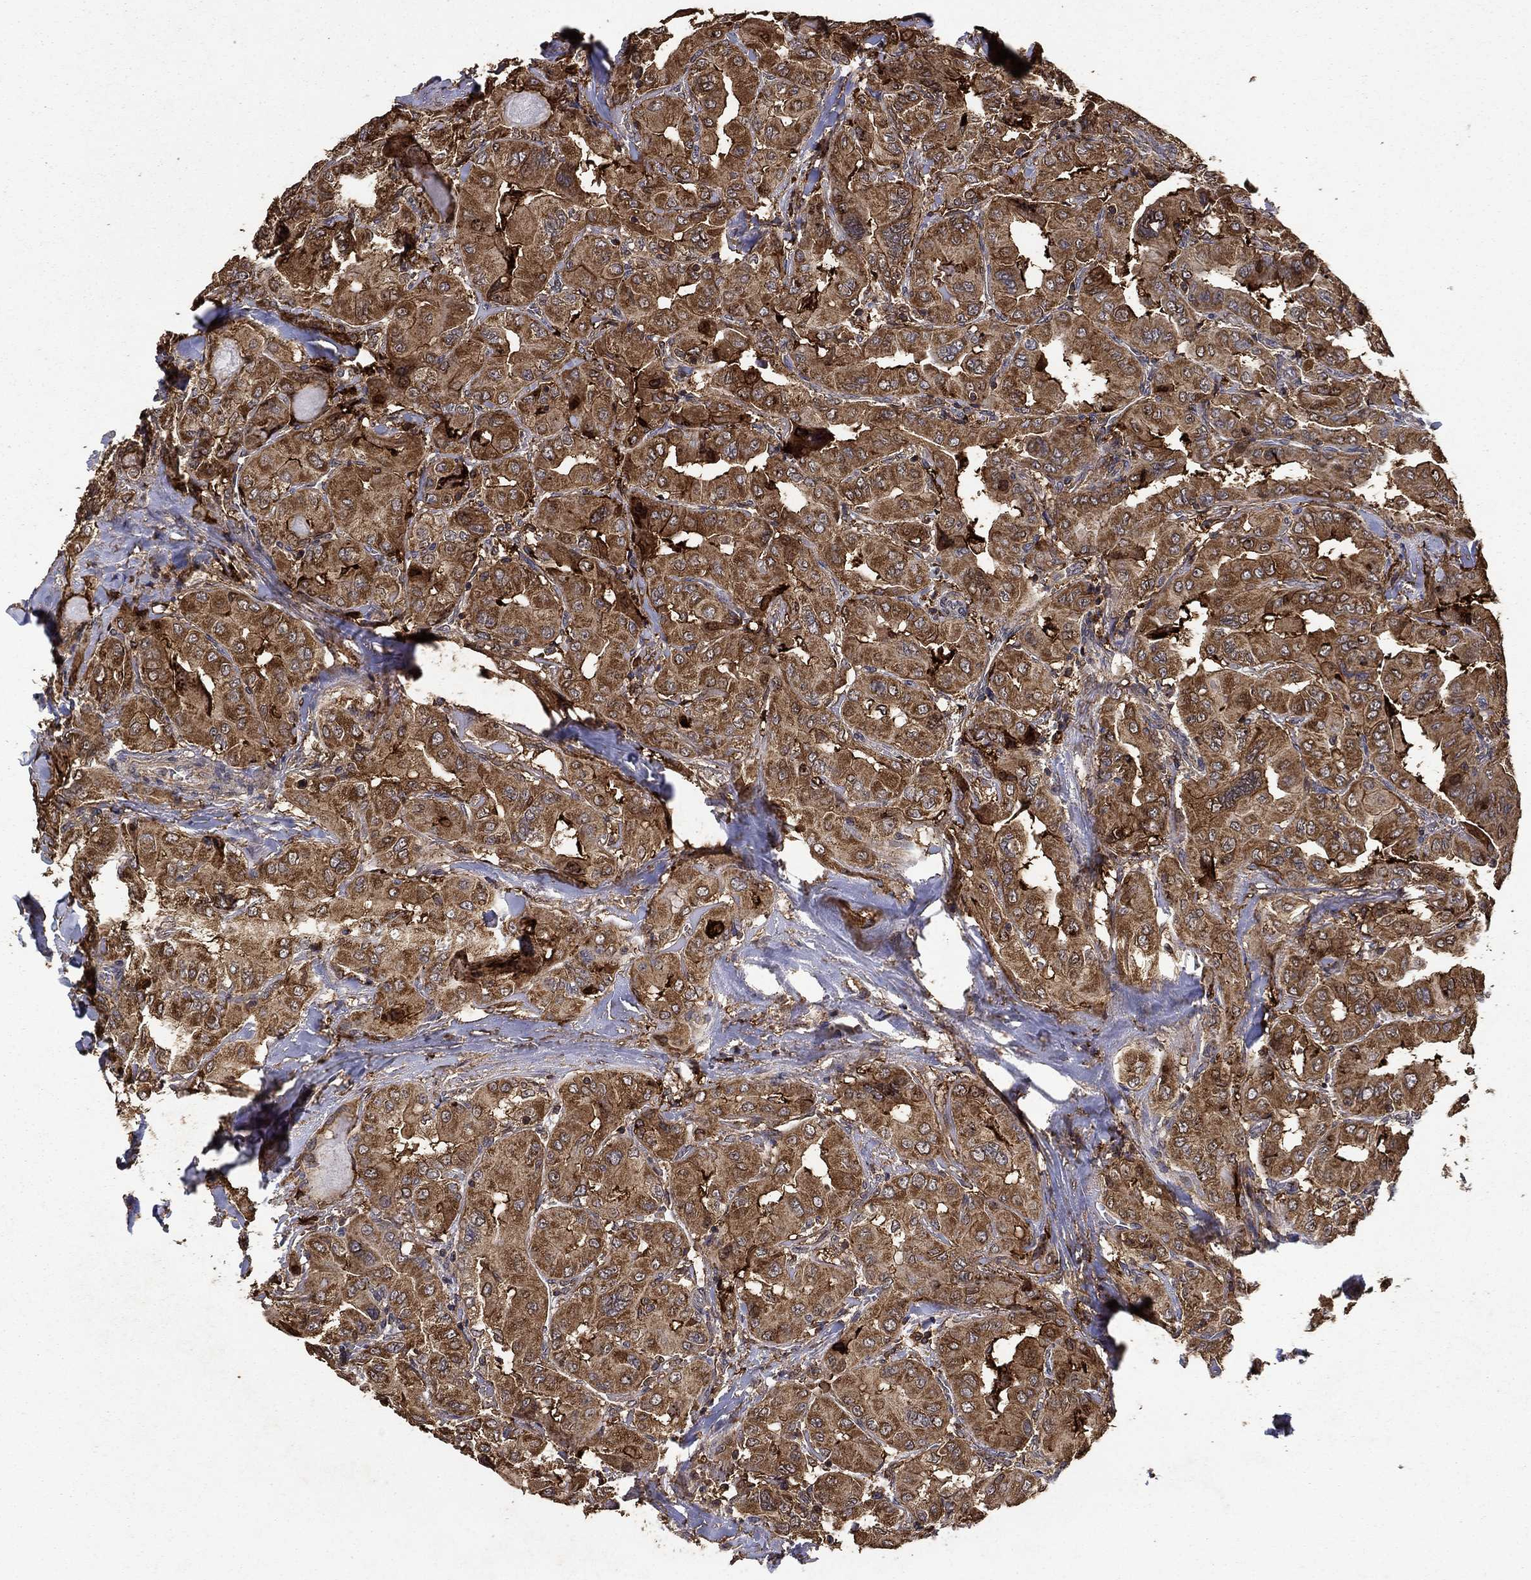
{"staining": {"intensity": "strong", "quantity": ">75%", "location": "cytoplasmic/membranous"}, "tissue": "thyroid cancer", "cell_type": "Tumor cells", "image_type": "cancer", "snomed": [{"axis": "morphology", "description": "Normal tissue, NOS"}, {"axis": "morphology", "description": "Papillary adenocarcinoma, NOS"}, {"axis": "topography", "description": "Thyroid gland"}], "caption": "Thyroid papillary adenocarcinoma stained with DAB (3,3'-diaminobenzidine) immunohistochemistry shows high levels of strong cytoplasmic/membranous staining in approximately >75% of tumor cells.", "gene": "IFRD1", "patient": {"sex": "female", "age": 66}}